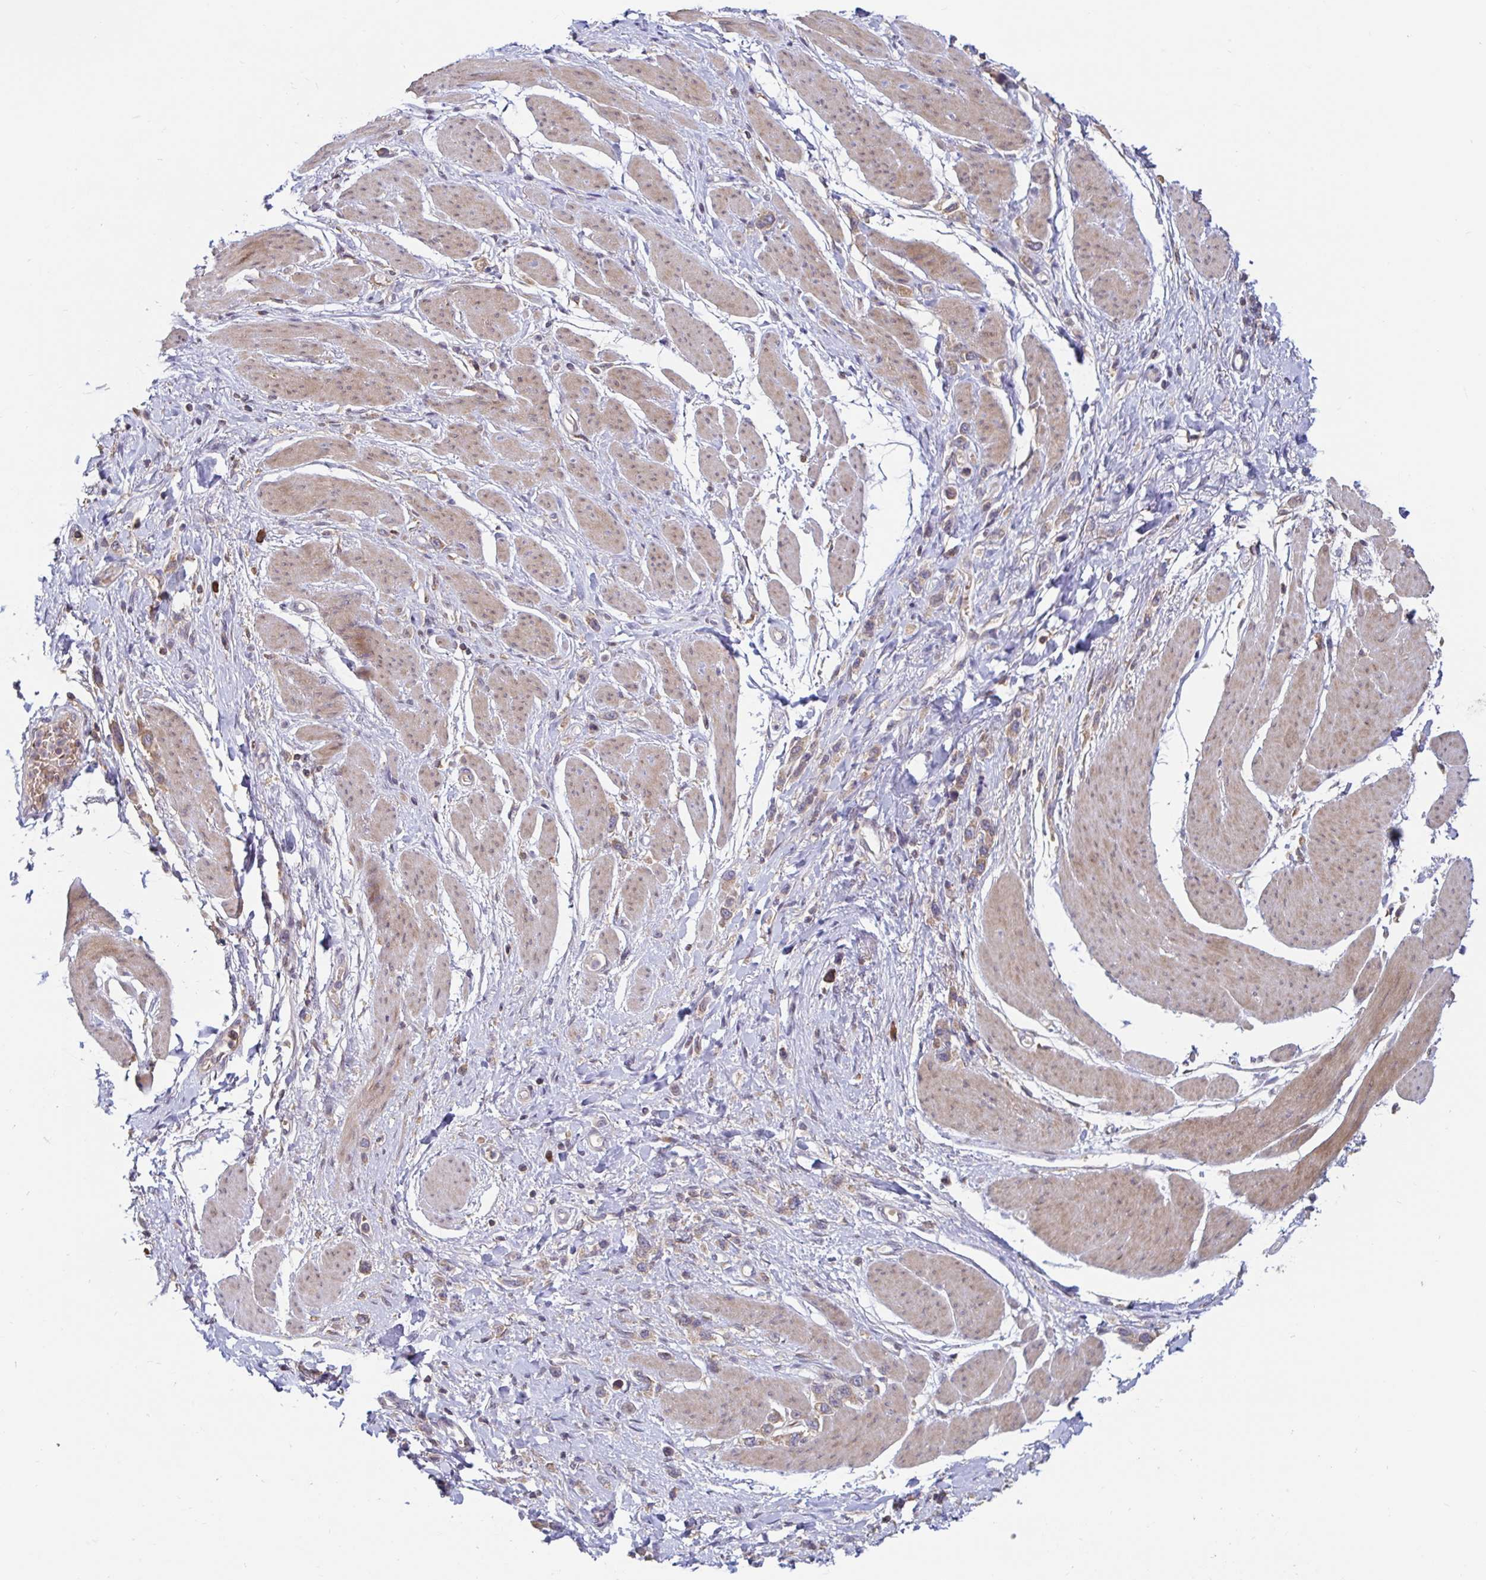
{"staining": {"intensity": "weak", "quantity": "25%-75%", "location": "cytoplasmic/membranous"}, "tissue": "stomach cancer", "cell_type": "Tumor cells", "image_type": "cancer", "snomed": [{"axis": "morphology", "description": "Adenocarcinoma, NOS"}, {"axis": "topography", "description": "Stomach"}], "caption": "Weak cytoplasmic/membranous protein positivity is seen in approximately 25%-75% of tumor cells in stomach cancer.", "gene": "LARP1", "patient": {"sex": "female", "age": 65}}